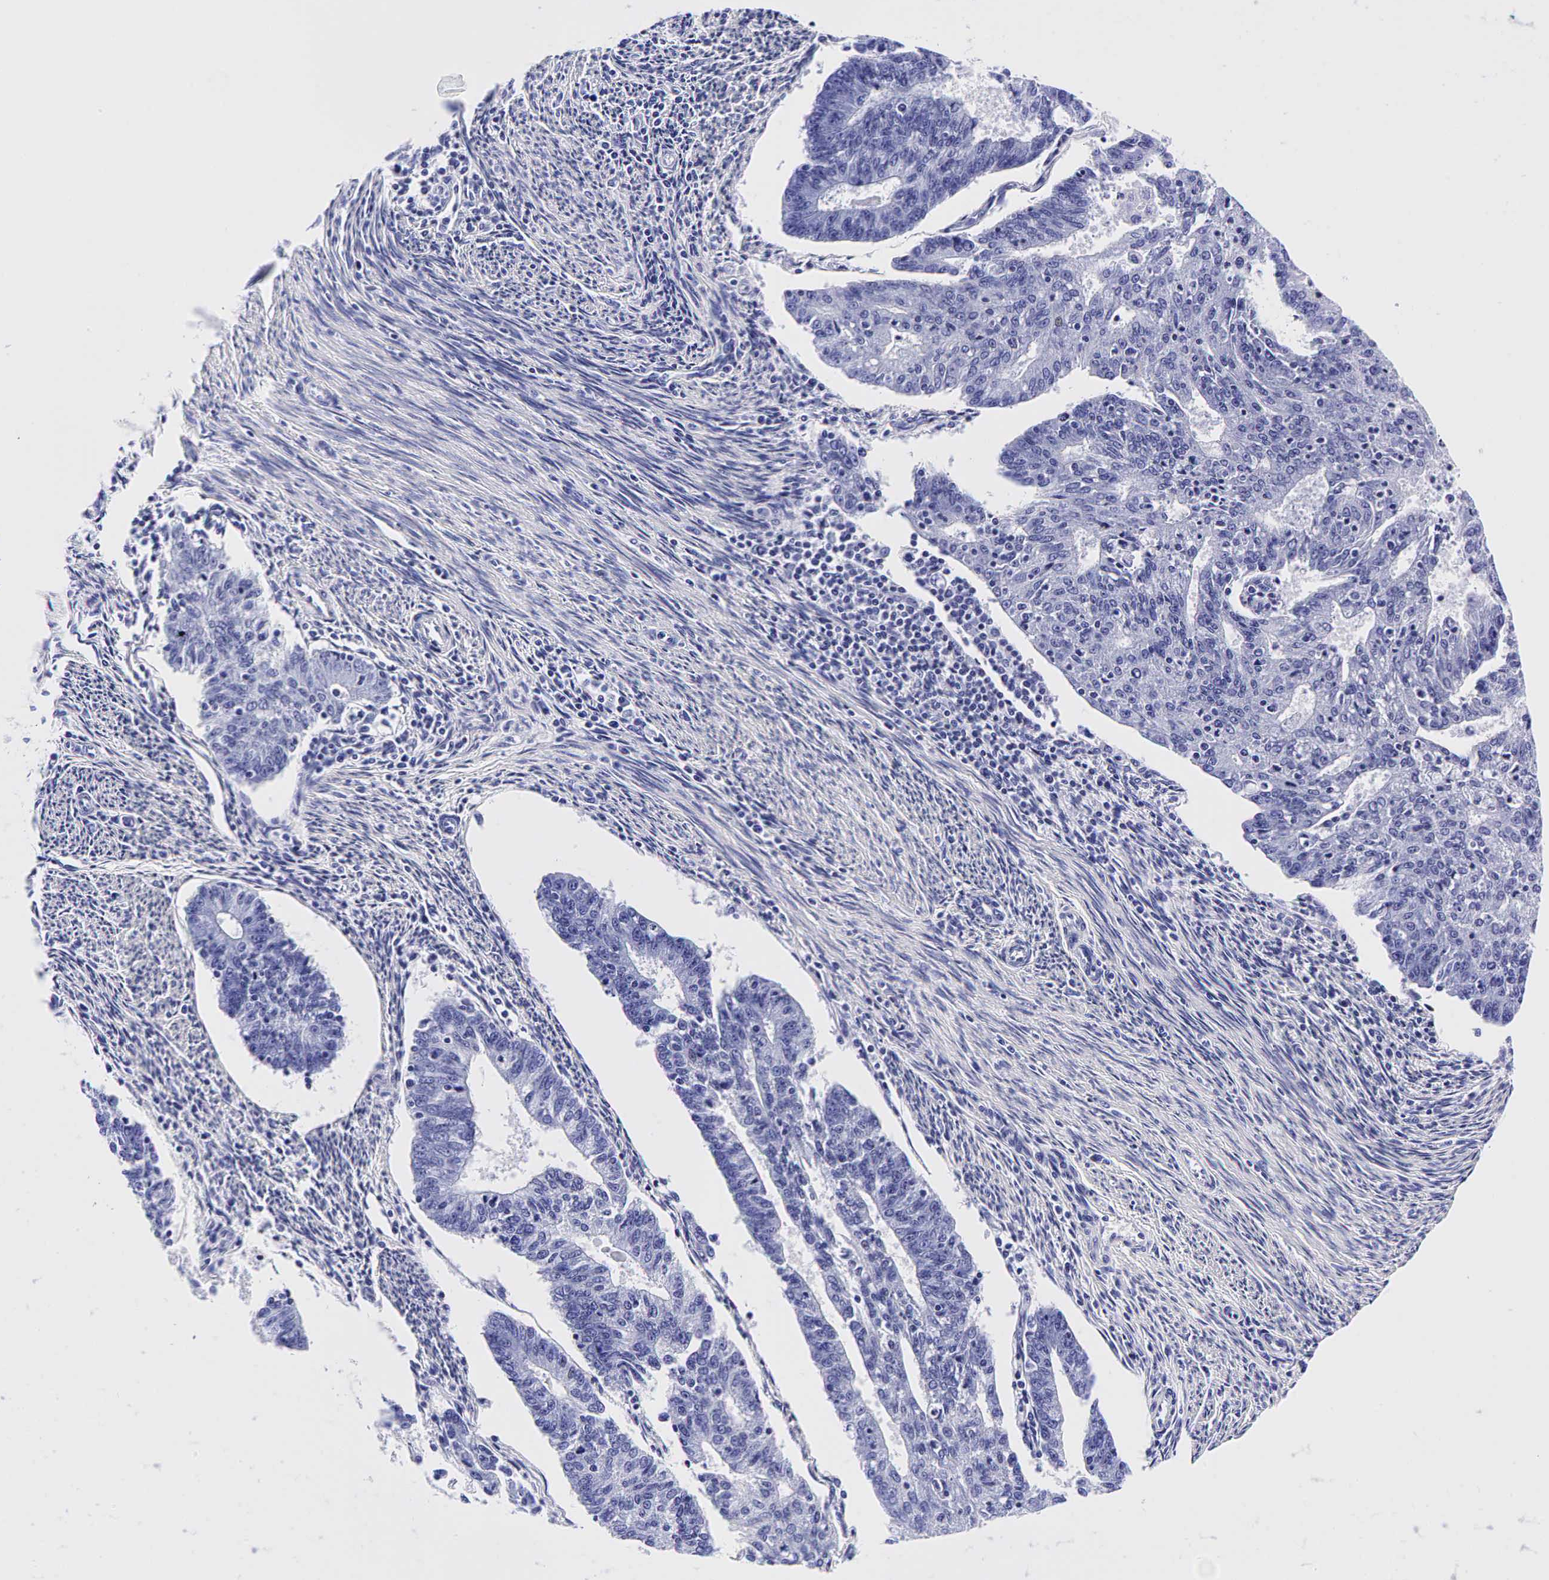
{"staining": {"intensity": "negative", "quantity": "none", "location": "none"}, "tissue": "endometrial cancer", "cell_type": "Tumor cells", "image_type": "cancer", "snomed": [{"axis": "morphology", "description": "Adenocarcinoma, NOS"}, {"axis": "topography", "description": "Endometrium"}], "caption": "This is an immunohistochemistry micrograph of endometrial adenocarcinoma. There is no expression in tumor cells.", "gene": "GCG", "patient": {"sex": "female", "age": 56}}